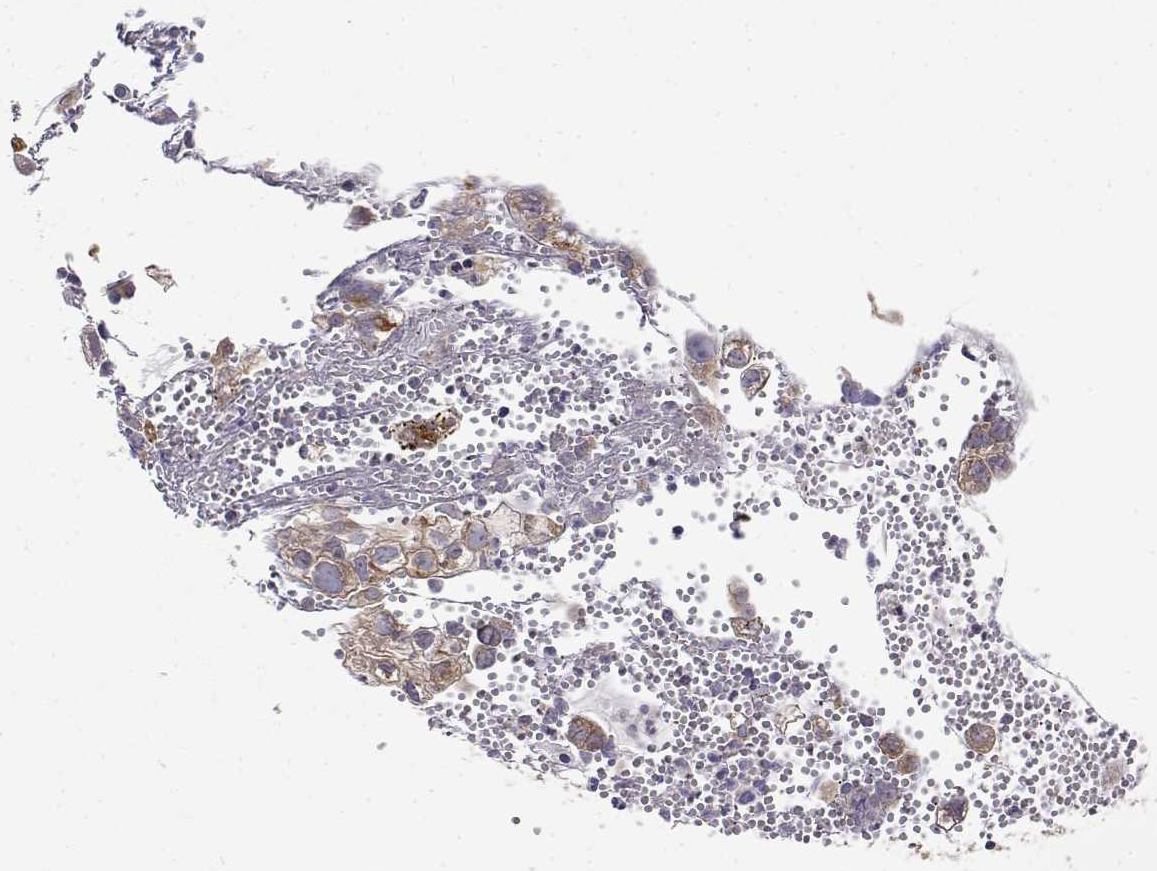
{"staining": {"intensity": "moderate", "quantity": ">75%", "location": "cytoplasmic/membranous"}, "tissue": "cervical cancer", "cell_type": "Tumor cells", "image_type": "cancer", "snomed": [{"axis": "morphology", "description": "Squamous cell carcinoma, NOS"}, {"axis": "topography", "description": "Cervix"}], "caption": "This image demonstrates squamous cell carcinoma (cervical) stained with immunohistochemistry (IHC) to label a protein in brown. The cytoplasmic/membranous of tumor cells show moderate positivity for the protein. Nuclei are counter-stained blue.", "gene": "PAIP1", "patient": {"sex": "female", "age": 55}}